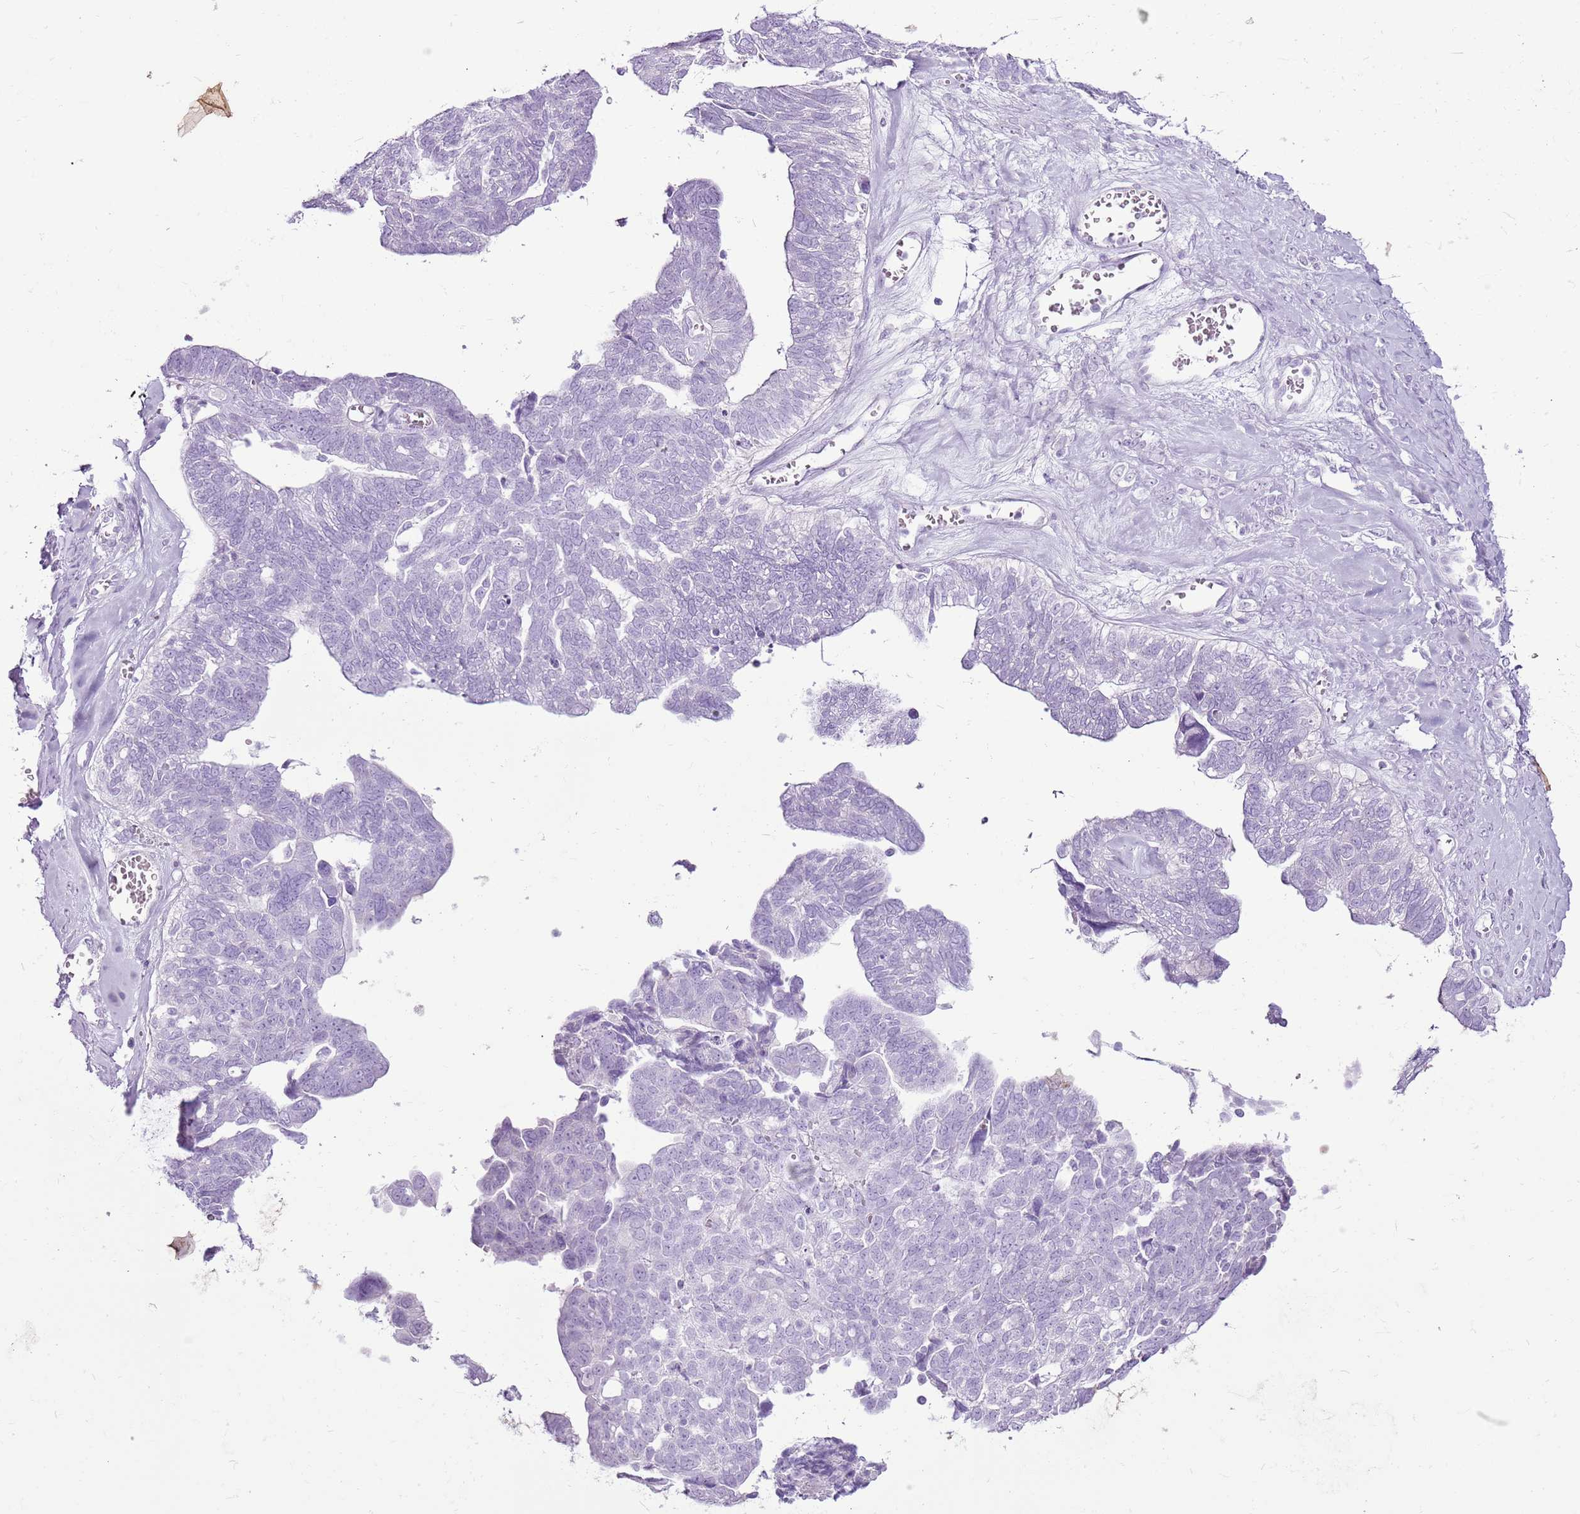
{"staining": {"intensity": "negative", "quantity": "none", "location": "none"}, "tissue": "ovarian cancer", "cell_type": "Tumor cells", "image_type": "cancer", "snomed": [{"axis": "morphology", "description": "Cystadenocarcinoma, serous, NOS"}, {"axis": "topography", "description": "Ovary"}], "caption": "Protein analysis of ovarian cancer shows no significant staining in tumor cells.", "gene": "CNFN", "patient": {"sex": "female", "age": 79}}